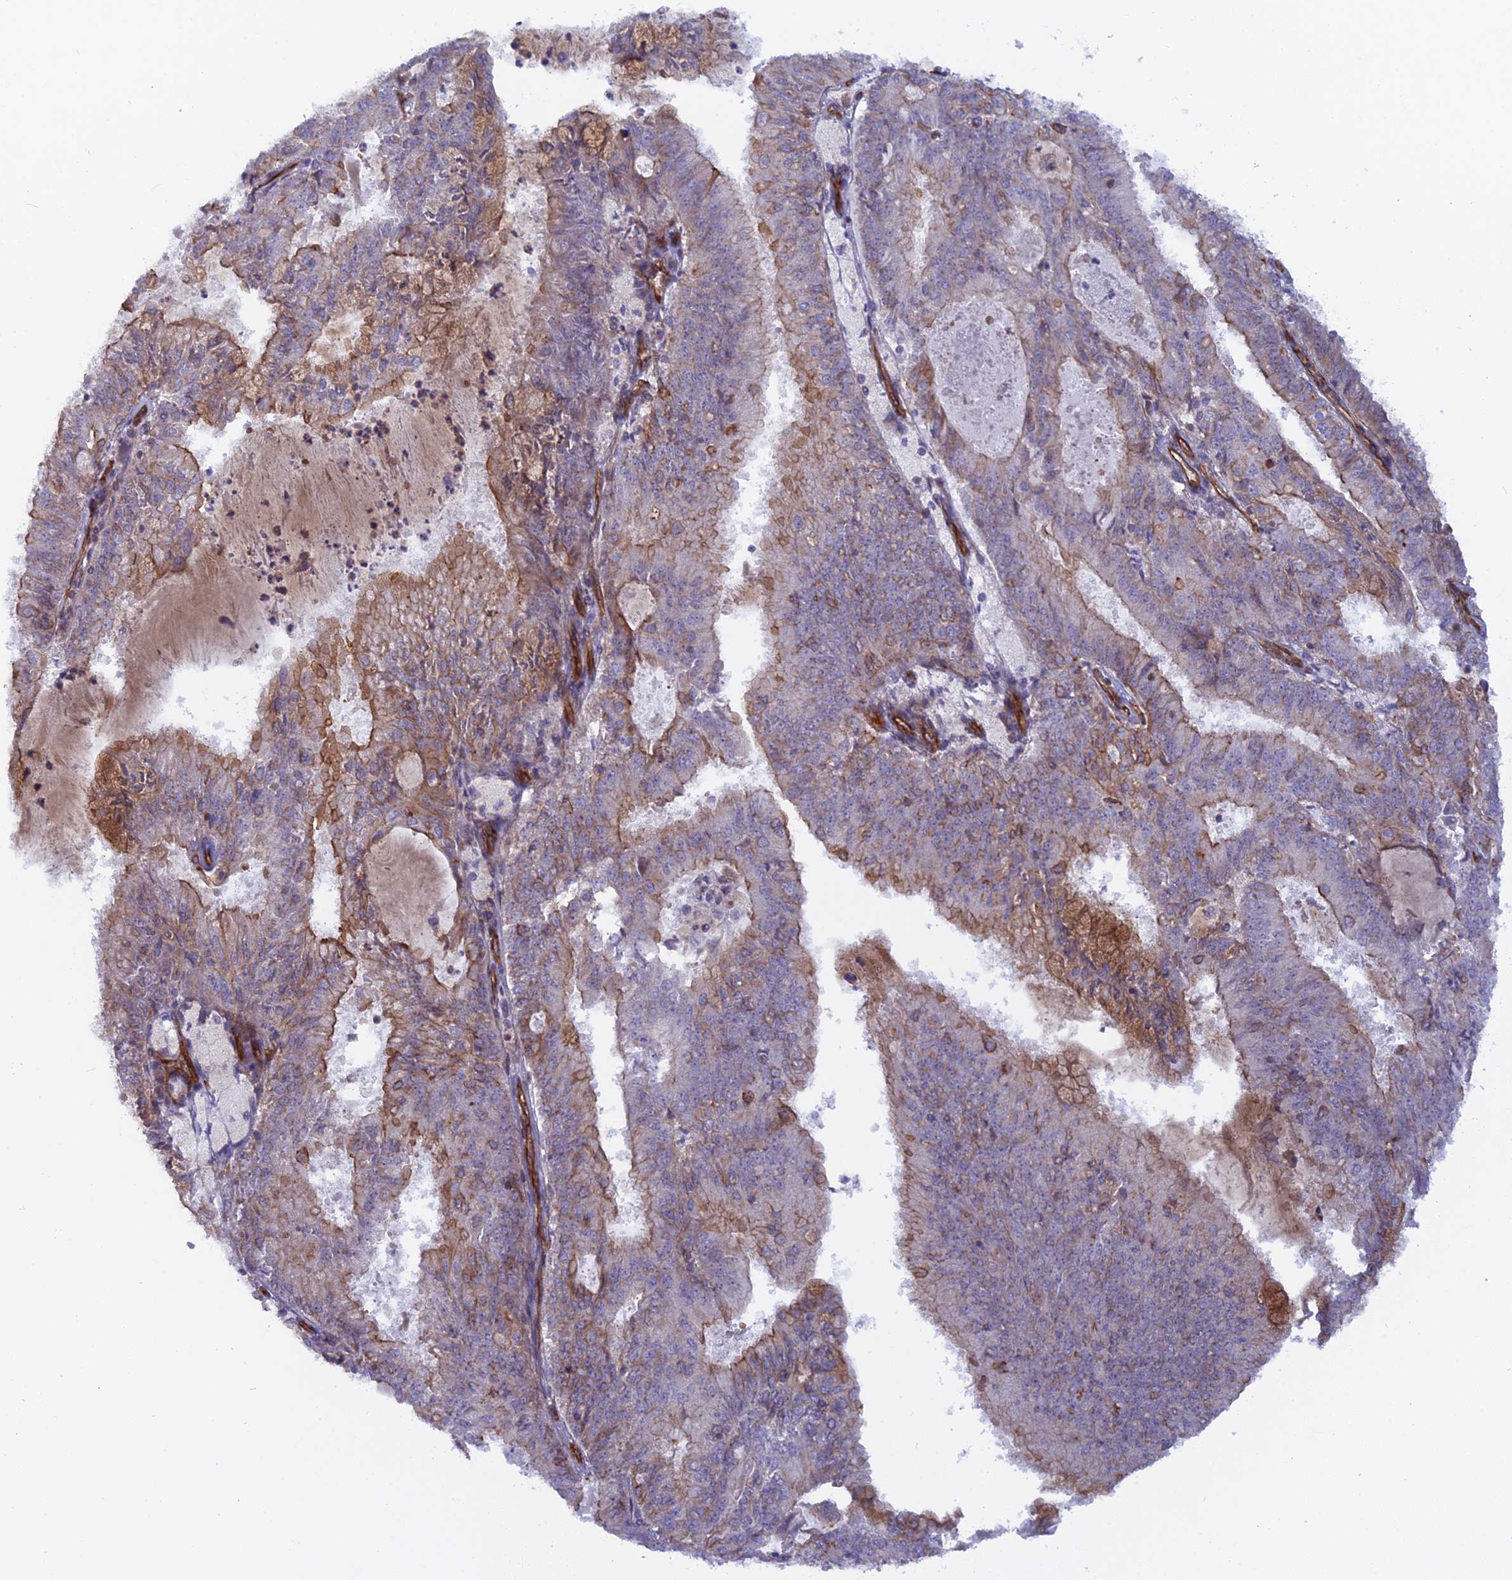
{"staining": {"intensity": "moderate", "quantity": "25%-75%", "location": "cytoplasmic/membranous"}, "tissue": "endometrial cancer", "cell_type": "Tumor cells", "image_type": "cancer", "snomed": [{"axis": "morphology", "description": "Adenocarcinoma, NOS"}, {"axis": "topography", "description": "Endometrium"}], "caption": "Protein expression analysis of endometrial cancer (adenocarcinoma) shows moderate cytoplasmic/membranous positivity in approximately 25%-75% of tumor cells. (IHC, brightfield microscopy, high magnification).", "gene": "CNBD2", "patient": {"sex": "female", "age": 73}}